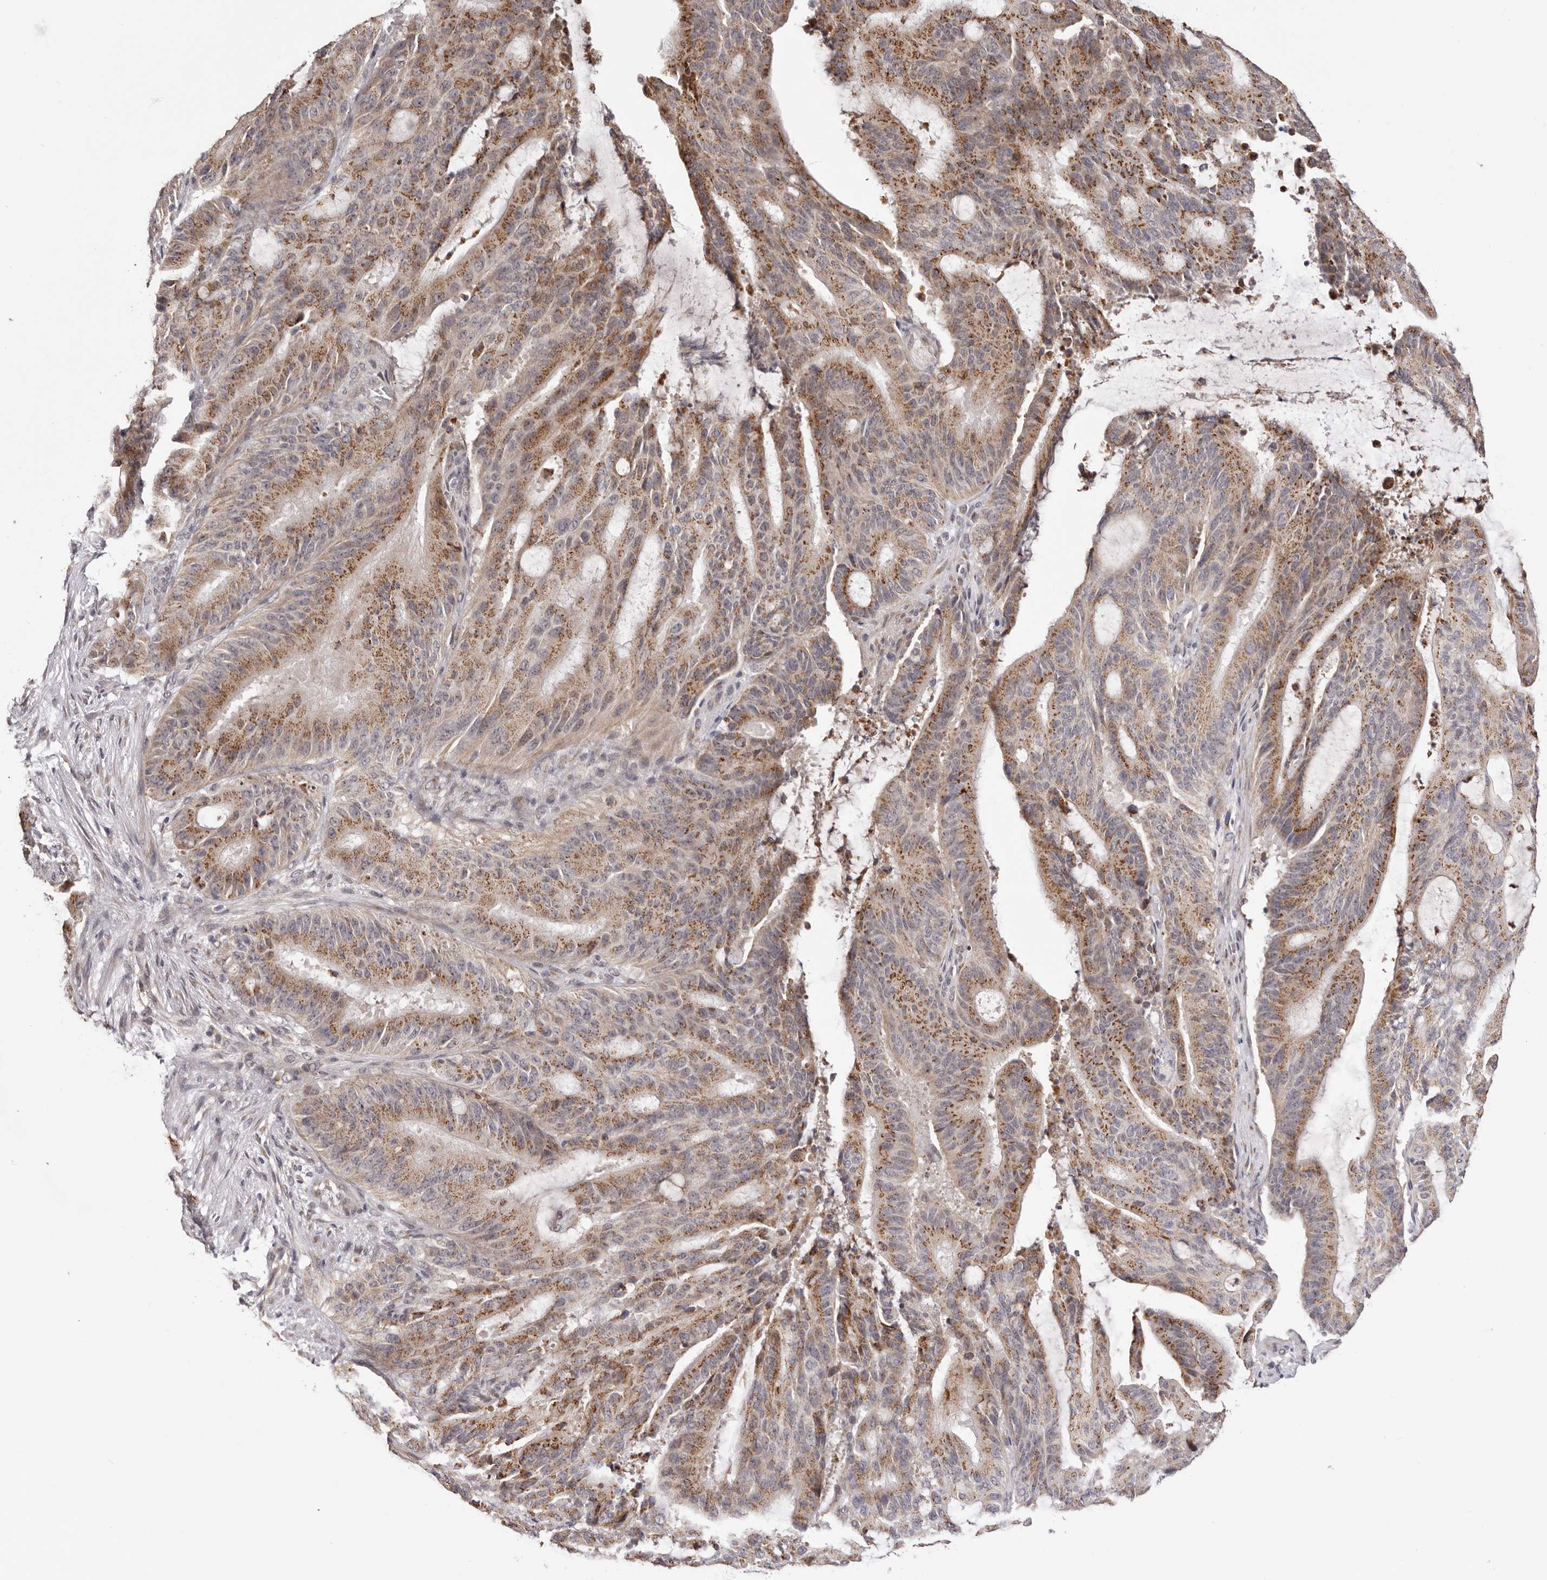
{"staining": {"intensity": "moderate", "quantity": ">75%", "location": "cytoplasmic/membranous"}, "tissue": "liver cancer", "cell_type": "Tumor cells", "image_type": "cancer", "snomed": [{"axis": "morphology", "description": "Normal tissue, NOS"}, {"axis": "morphology", "description": "Cholangiocarcinoma"}, {"axis": "topography", "description": "Liver"}, {"axis": "topography", "description": "Peripheral nerve tissue"}], "caption": "A high-resolution micrograph shows immunohistochemistry (IHC) staining of liver cancer (cholangiocarcinoma), which demonstrates moderate cytoplasmic/membranous positivity in about >75% of tumor cells.", "gene": "EGR3", "patient": {"sex": "female", "age": 73}}